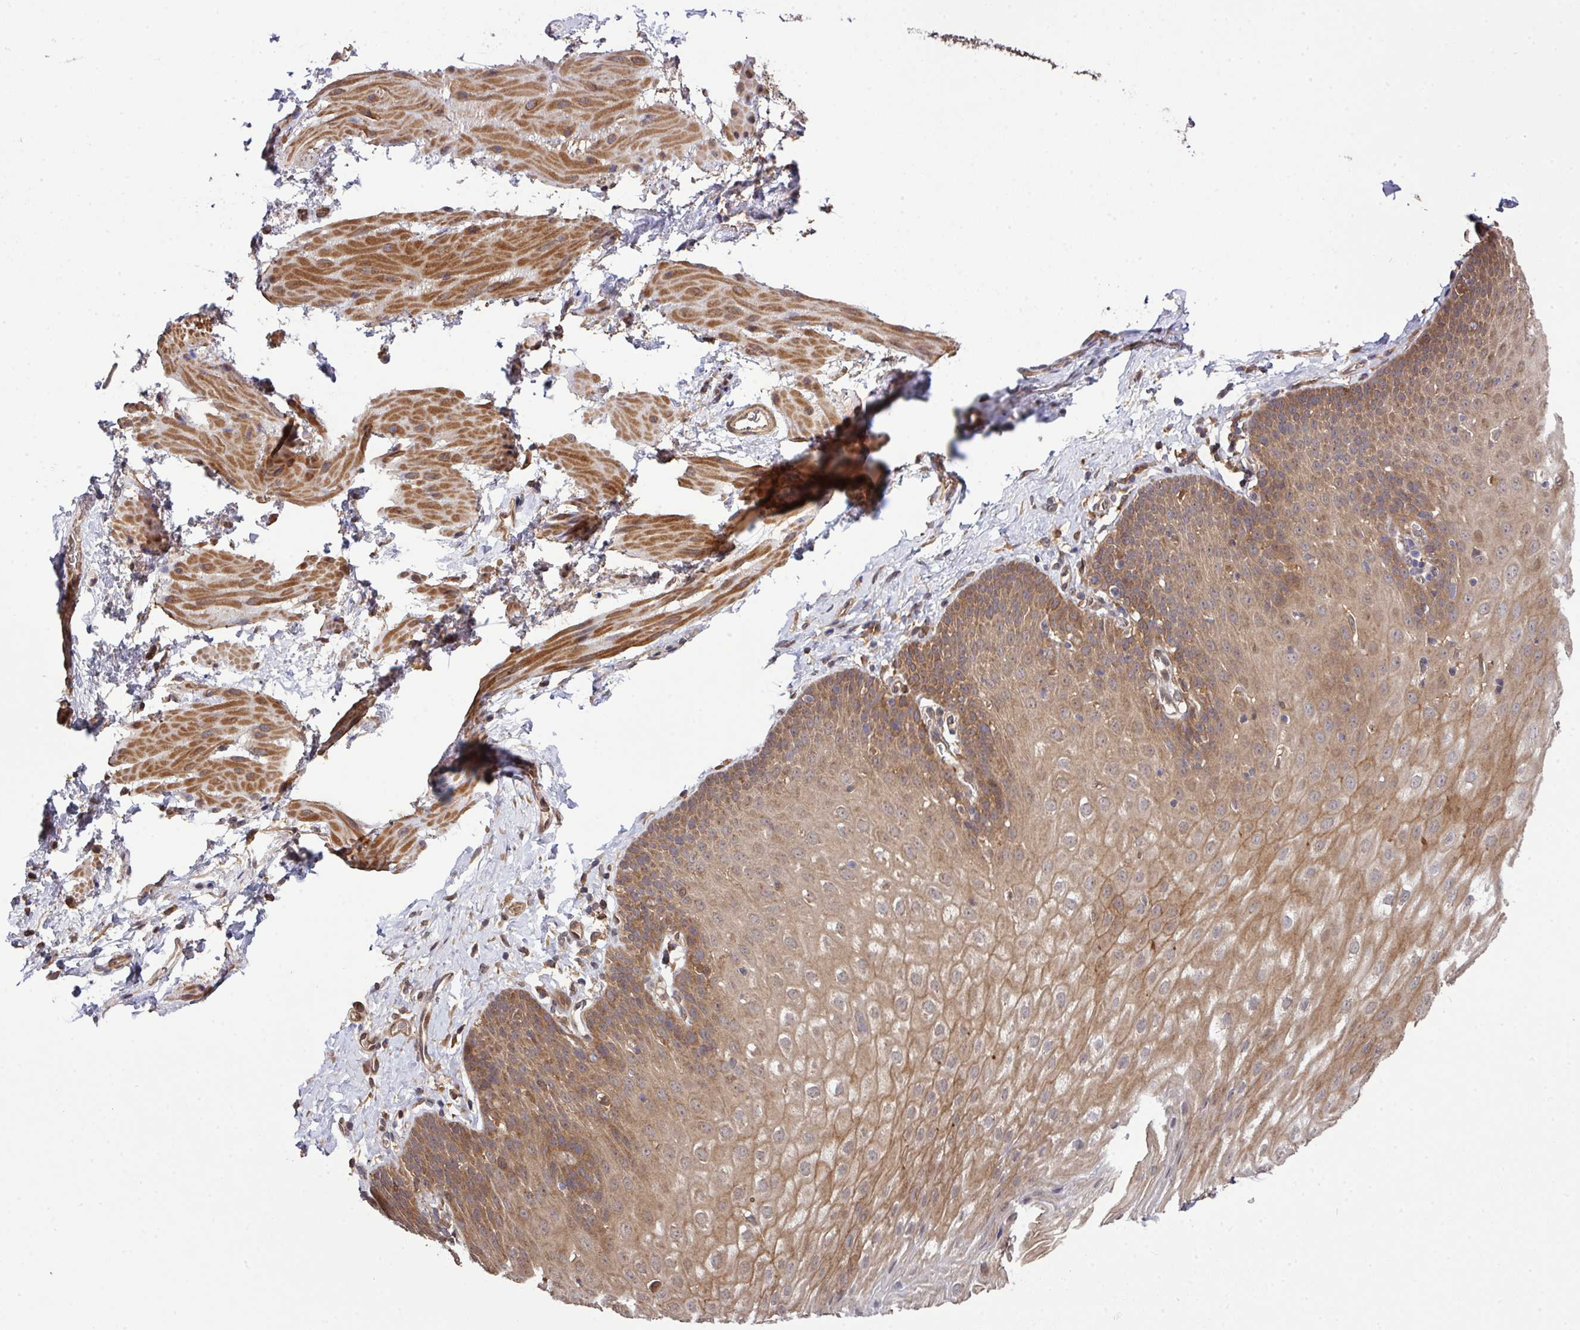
{"staining": {"intensity": "moderate", "quantity": ">75%", "location": "cytoplasmic/membranous"}, "tissue": "esophagus", "cell_type": "Squamous epithelial cells", "image_type": "normal", "snomed": [{"axis": "morphology", "description": "Normal tissue, NOS"}, {"axis": "topography", "description": "Esophagus"}], "caption": "Unremarkable esophagus was stained to show a protein in brown. There is medium levels of moderate cytoplasmic/membranous staining in about >75% of squamous epithelial cells.", "gene": "ARPIN", "patient": {"sex": "female", "age": 61}}